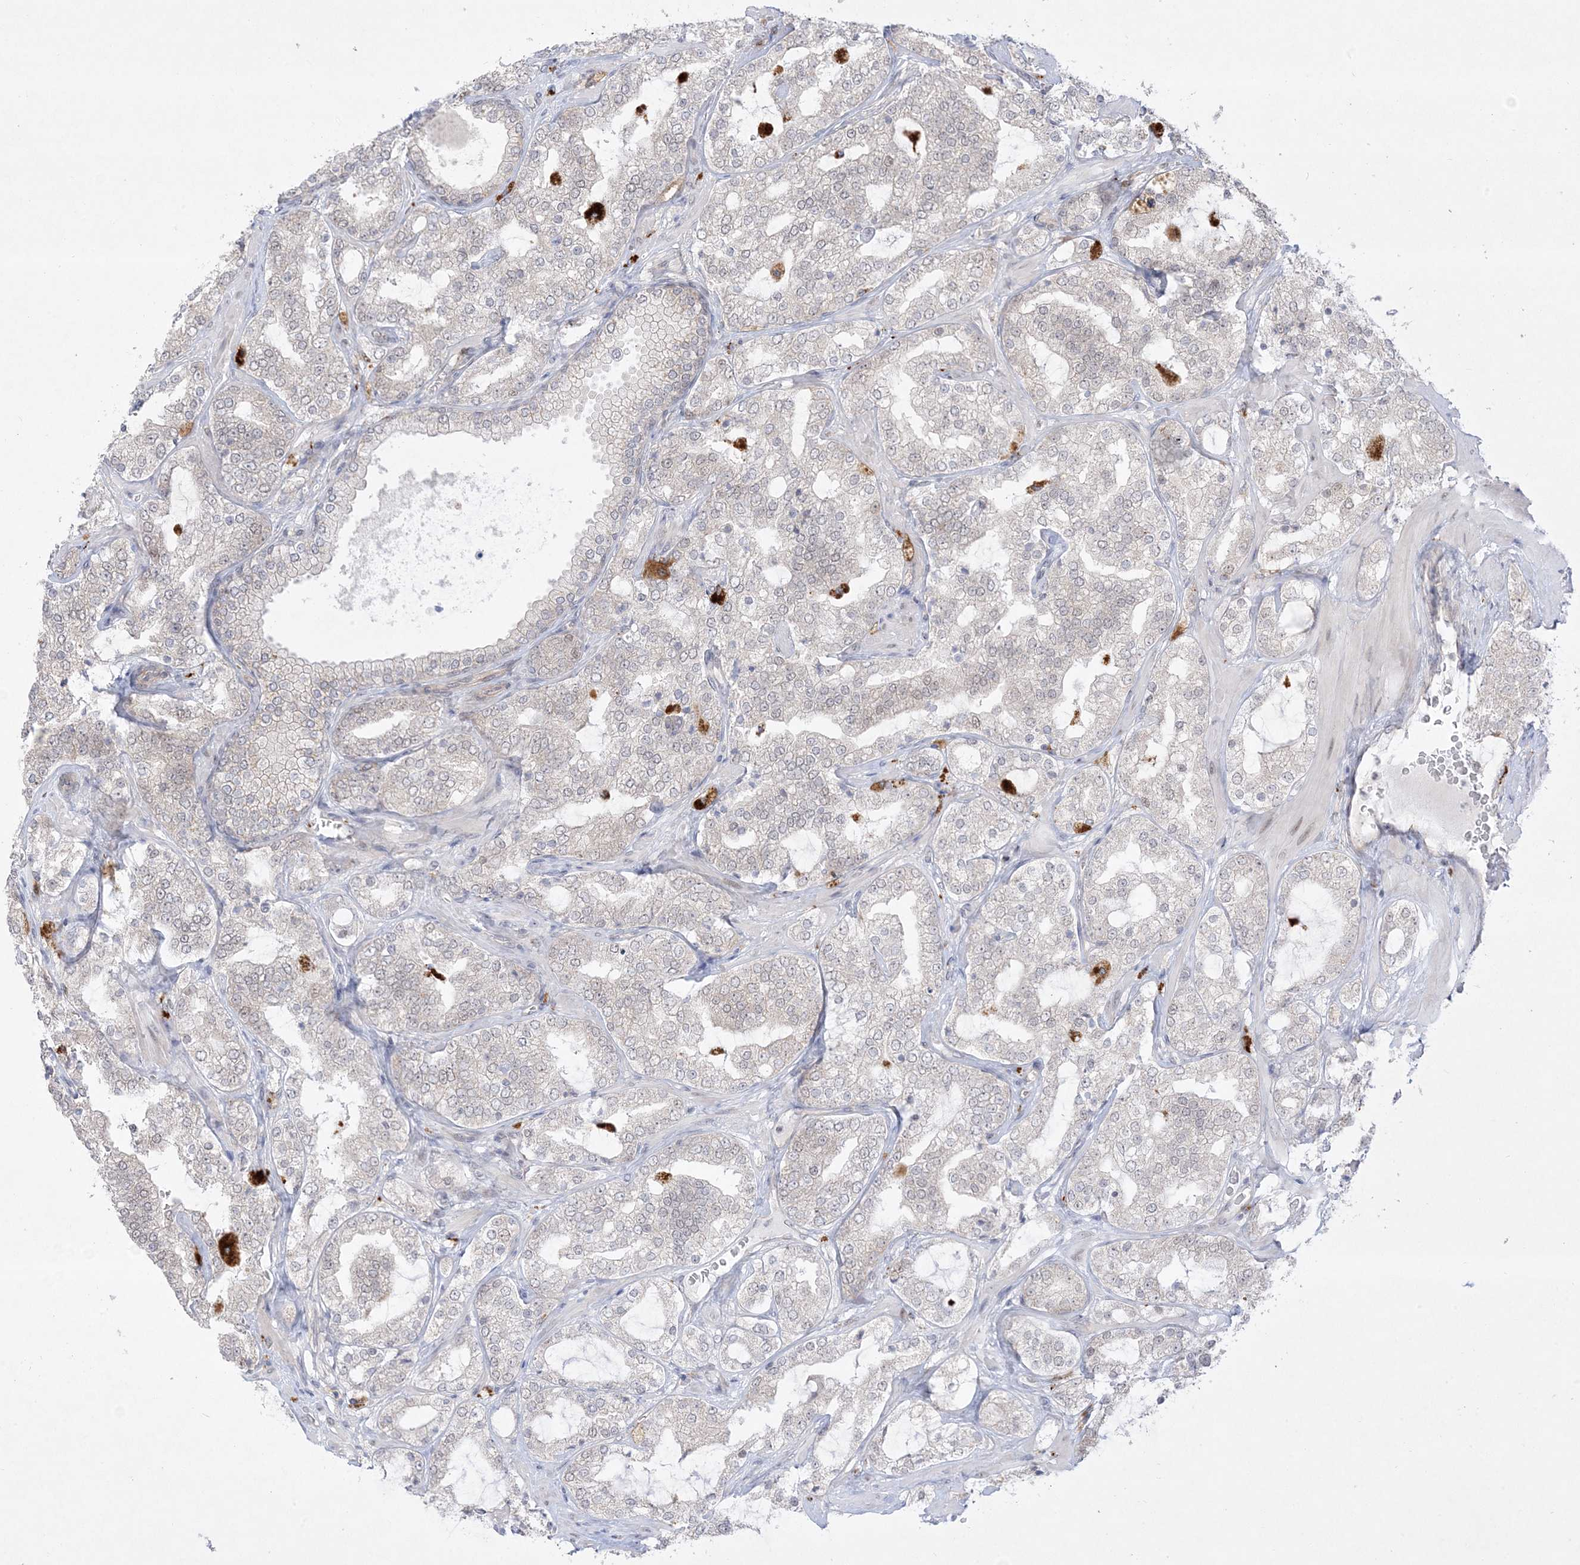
{"staining": {"intensity": "negative", "quantity": "none", "location": "none"}, "tissue": "prostate cancer", "cell_type": "Tumor cells", "image_type": "cancer", "snomed": [{"axis": "morphology", "description": "Adenocarcinoma, High grade"}, {"axis": "topography", "description": "Prostate"}], "caption": "The IHC histopathology image has no significant staining in tumor cells of high-grade adenocarcinoma (prostate) tissue.", "gene": "PTK6", "patient": {"sex": "male", "age": 64}}